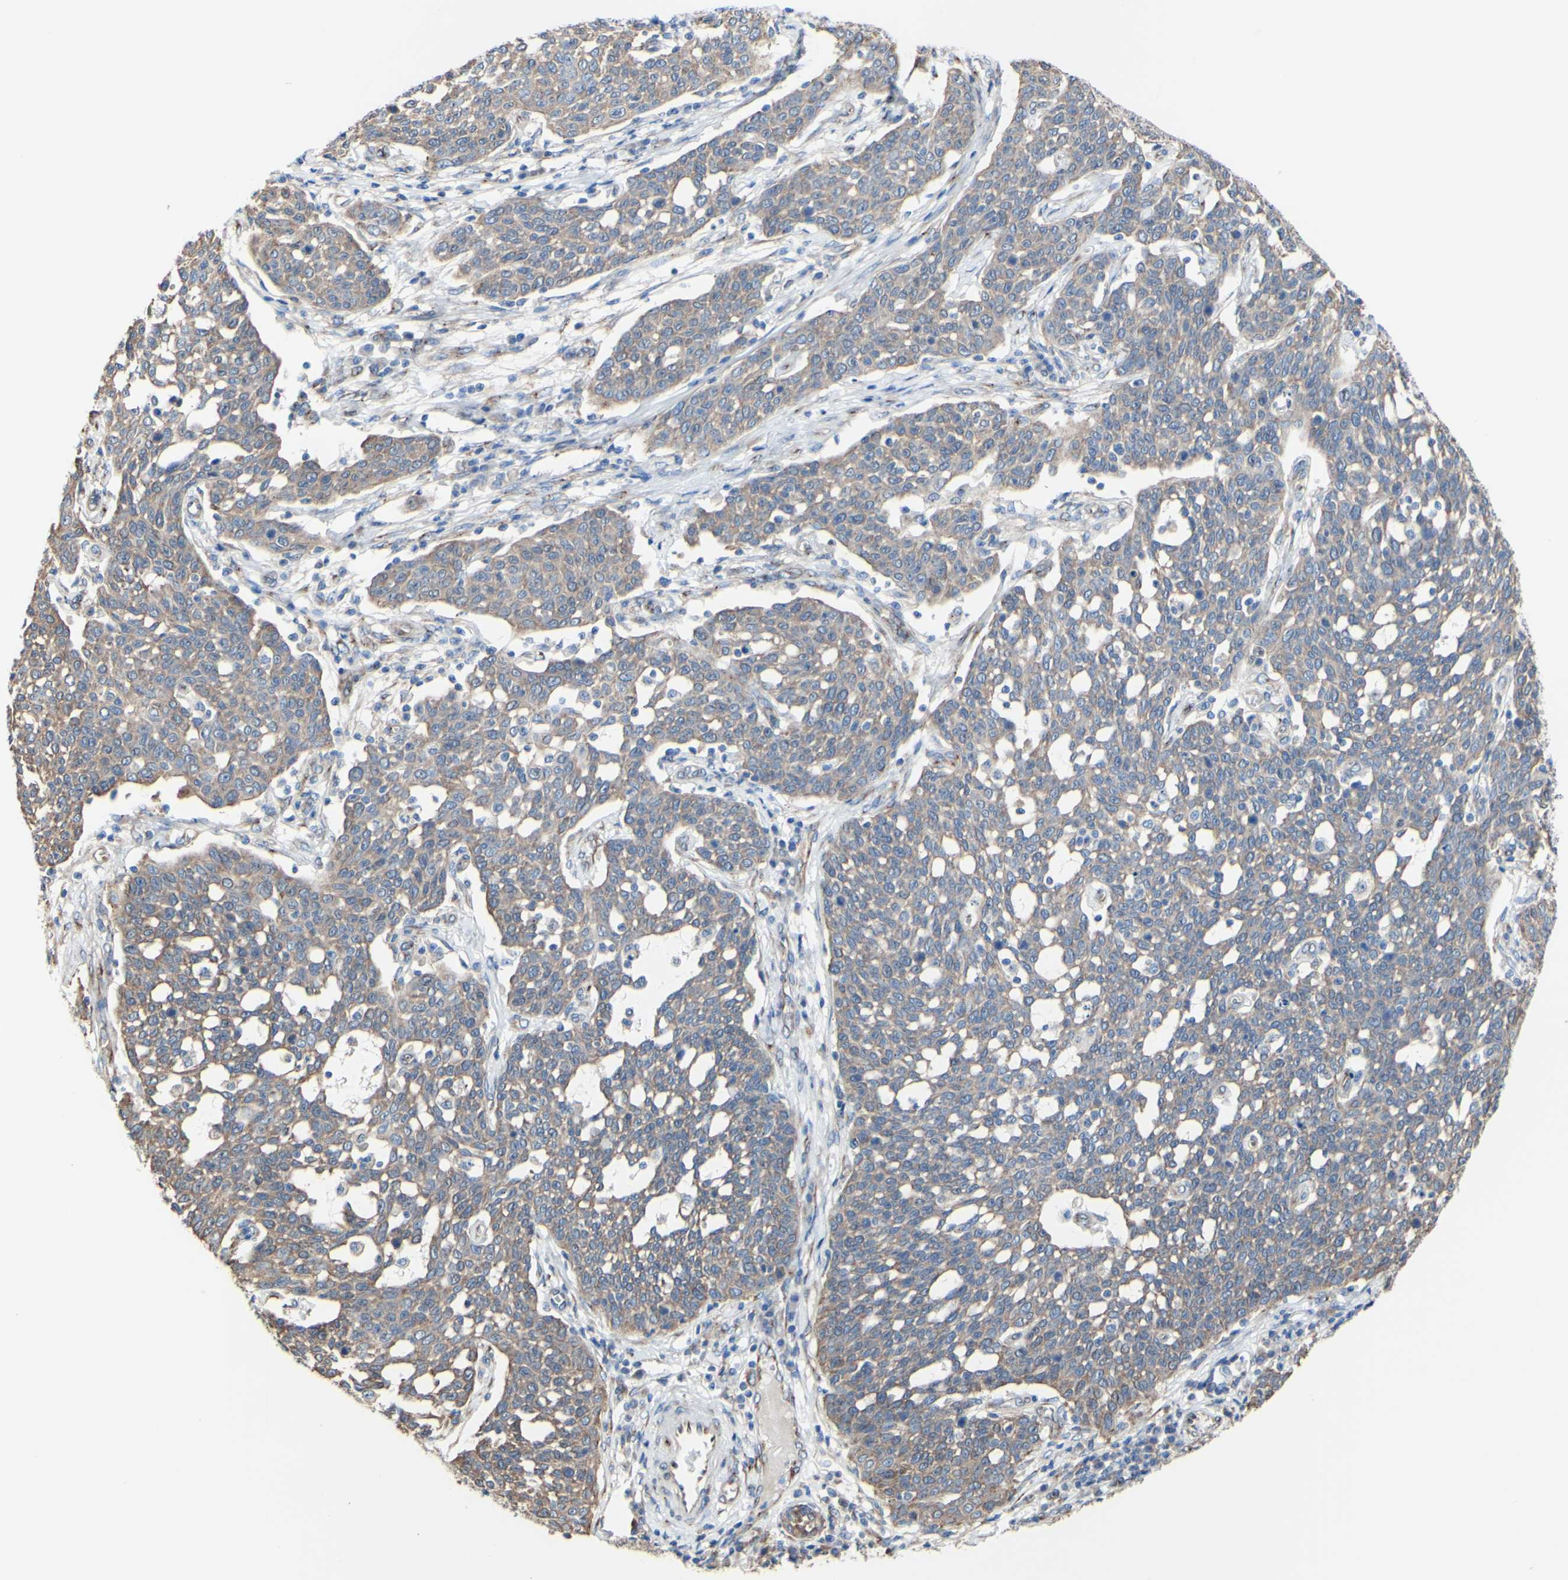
{"staining": {"intensity": "weak", "quantity": ">75%", "location": "cytoplasmic/membranous"}, "tissue": "cervical cancer", "cell_type": "Tumor cells", "image_type": "cancer", "snomed": [{"axis": "morphology", "description": "Squamous cell carcinoma, NOS"}, {"axis": "topography", "description": "Cervix"}], "caption": "Immunohistochemistry (IHC) of human cervical cancer shows low levels of weak cytoplasmic/membranous expression in approximately >75% of tumor cells.", "gene": "LRIG3", "patient": {"sex": "female", "age": 34}}